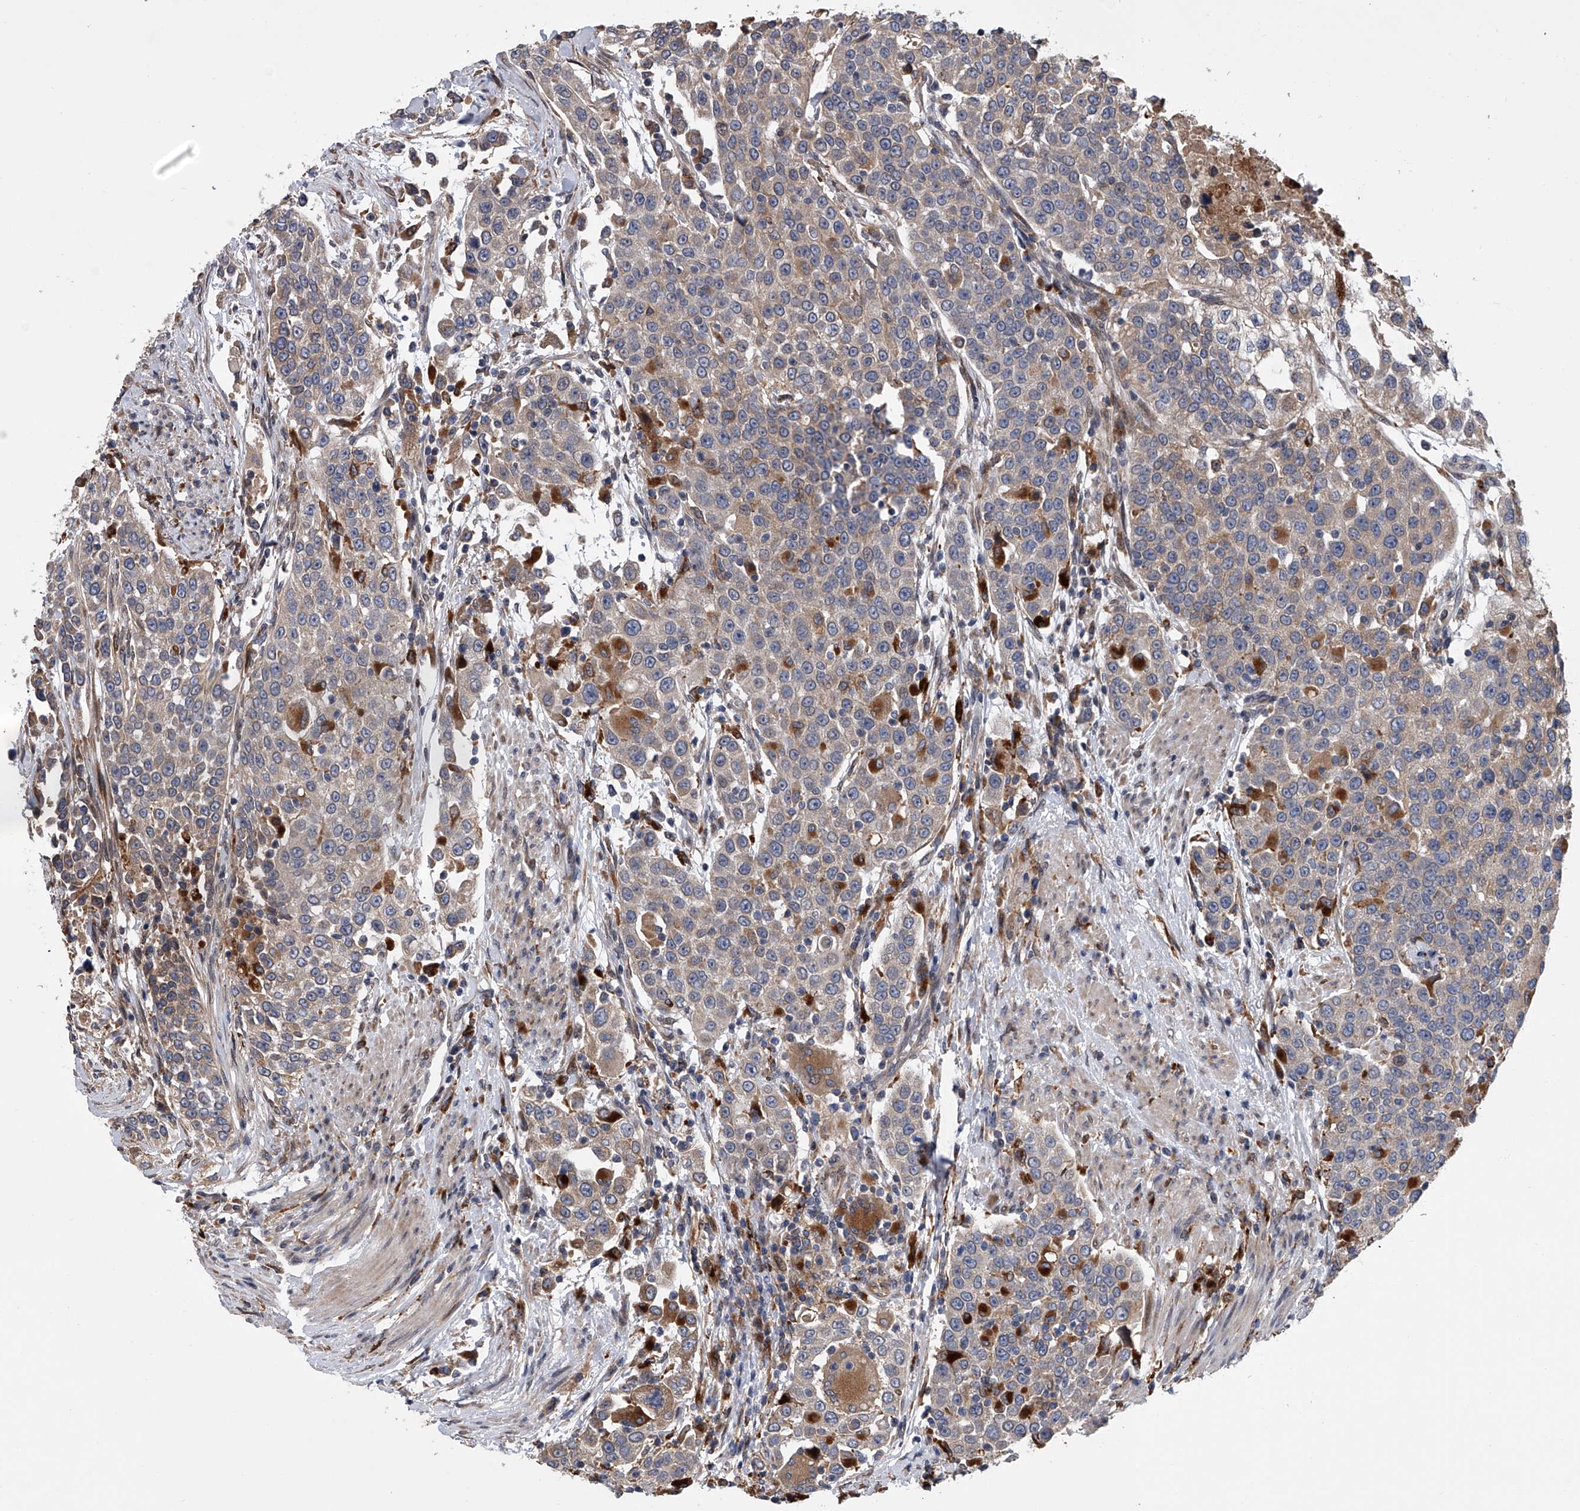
{"staining": {"intensity": "moderate", "quantity": "<25%", "location": "cytoplasmic/membranous"}, "tissue": "urothelial cancer", "cell_type": "Tumor cells", "image_type": "cancer", "snomed": [{"axis": "morphology", "description": "Urothelial carcinoma, High grade"}, {"axis": "topography", "description": "Urinary bladder"}], "caption": "Human urothelial cancer stained with a protein marker displays moderate staining in tumor cells.", "gene": "TRIM8", "patient": {"sex": "female", "age": 80}}